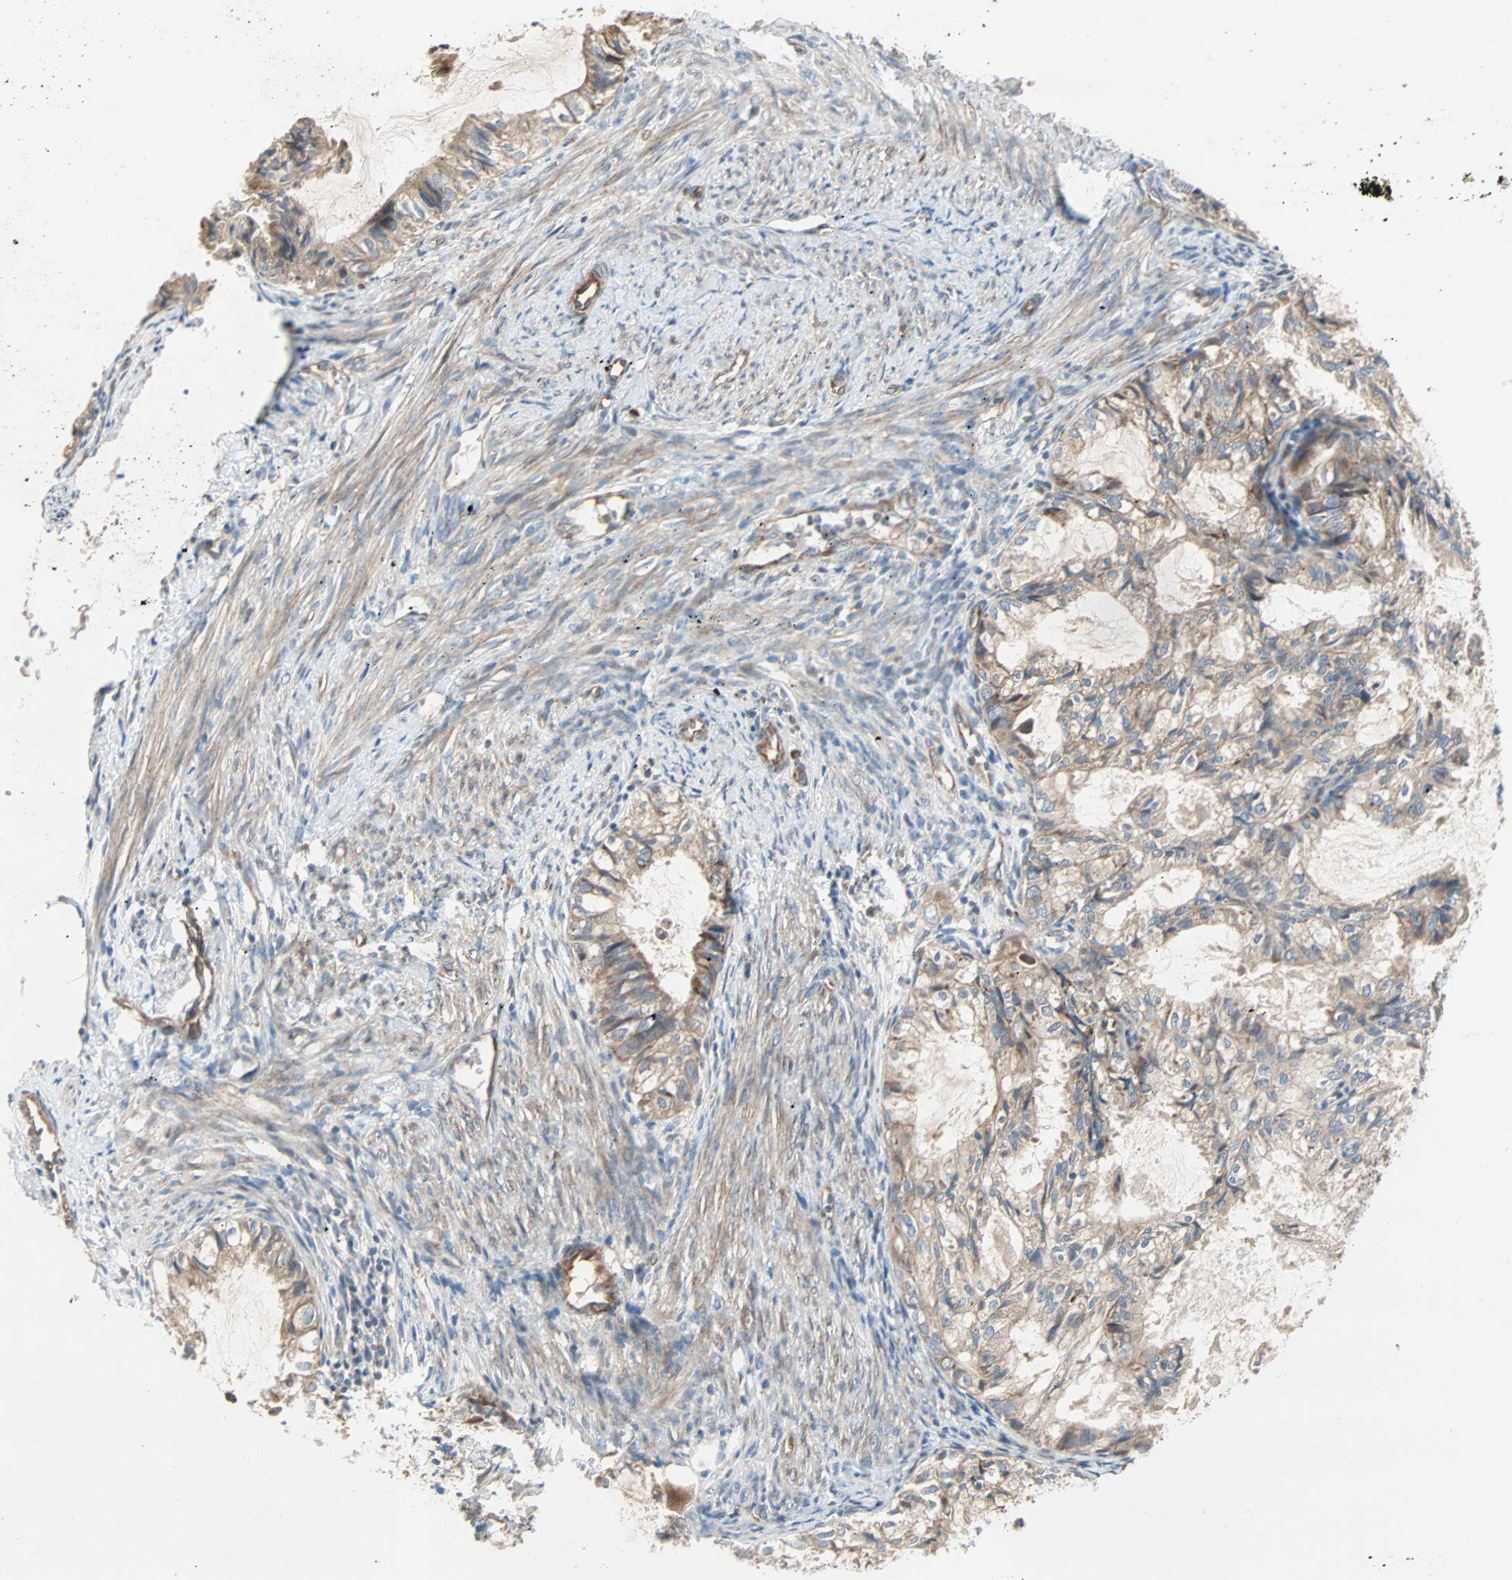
{"staining": {"intensity": "moderate", "quantity": ">75%", "location": "cytoplasmic/membranous"}, "tissue": "cervical cancer", "cell_type": "Tumor cells", "image_type": "cancer", "snomed": [{"axis": "morphology", "description": "Normal tissue, NOS"}, {"axis": "morphology", "description": "Adenocarcinoma, NOS"}, {"axis": "topography", "description": "Cervix"}, {"axis": "topography", "description": "Endometrium"}], "caption": "A brown stain shows moderate cytoplasmic/membranous expression of a protein in adenocarcinoma (cervical) tumor cells.", "gene": "XYLT1", "patient": {"sex": "female", "age": 86}}